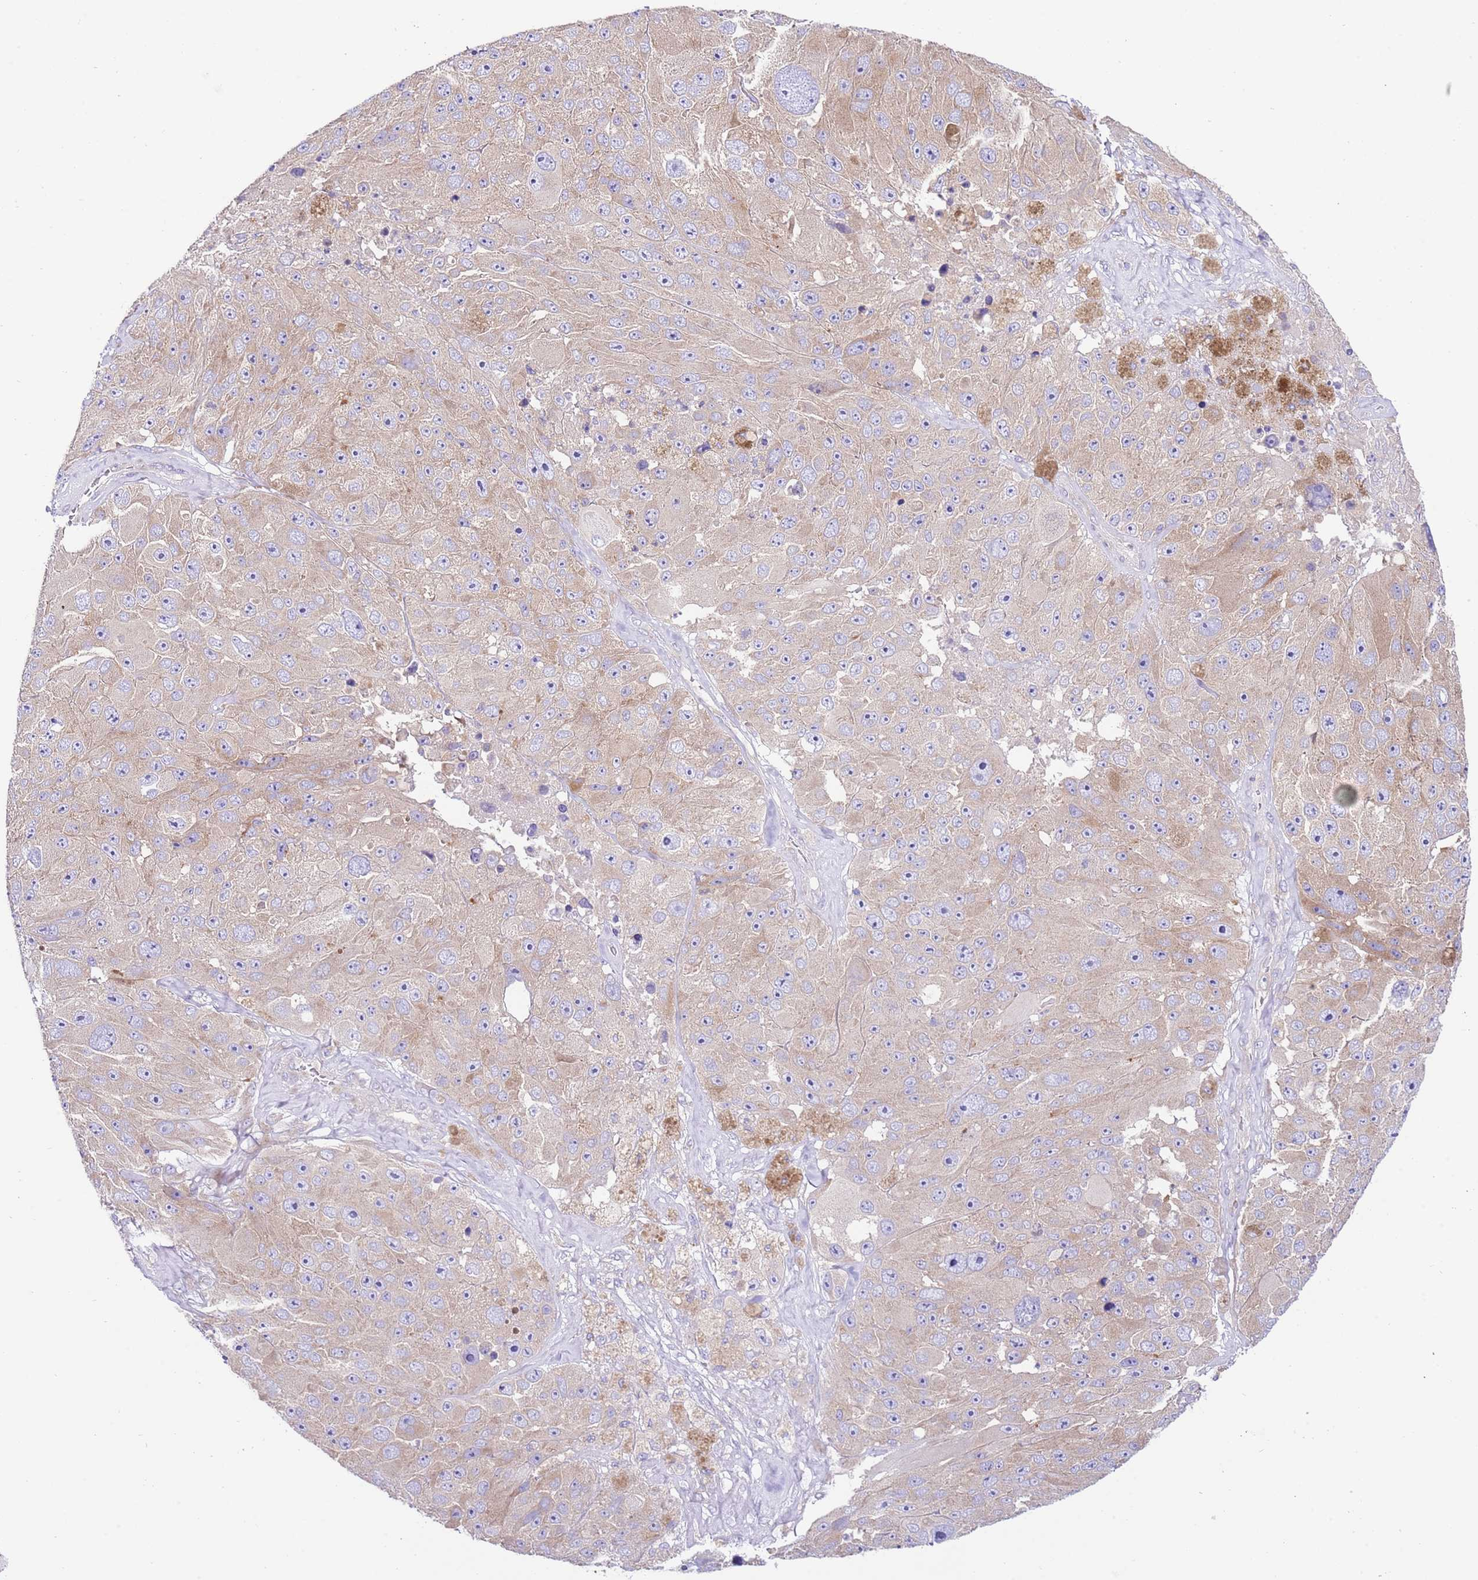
{"staining": {"intensity": "weak", "quantity": ">75%", "location": "cytoplasmic/membranous"}, "tissue": "melanoma", "cell_type": "Tumor cells", "image_type": "cancer", "snomed": [{"axis": "morphology", "description": "Malignant melanoma, Metastatic site"}, {"axis": "topography", "description": "Lymph node"}], "caption": "Immunohistochemical staining of melanoma demonstrates low levels of weak cytoplasmic/membranous protein staining in about >75% of tumor cells. Ihc stains the protein in brown and the nuclei are stained blue.", "gene": "RPS10", "patient": {"sex": "male", "age": 62}}